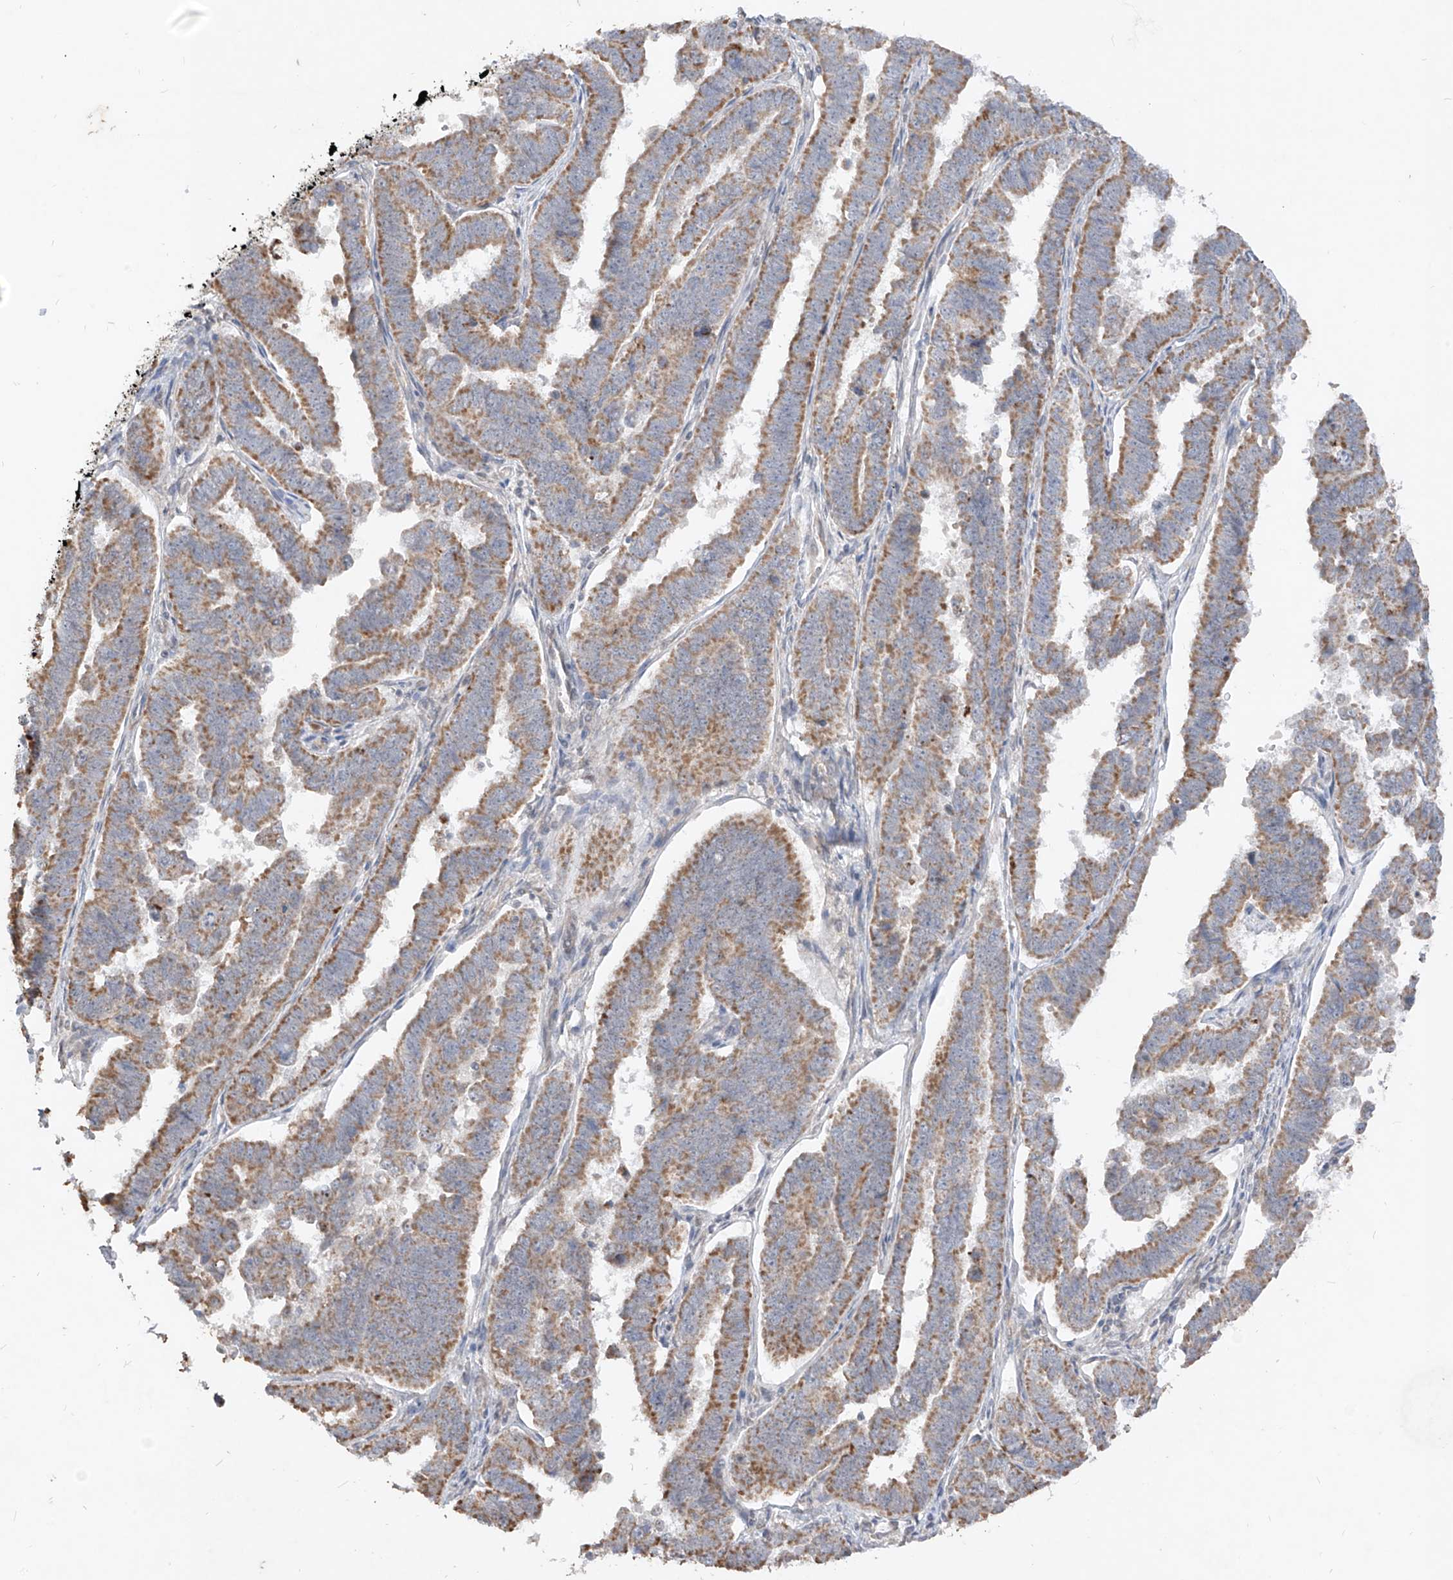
{"staining": {"intensity": "moderate", "quantity": ">75%", "location": "cytoplasmic/membranous"}, "tissue": "endometrial cancer", "cell_type": "Tumor cells", "image_type": "cancer", "snomed": [{"axis": "morphology", "description": "Adenocarcinoma, NOS"}, {"axis": "topography", "description": "Endometrium"}], "caption": "This histopathology image demonstrates immunohistochemistry (IHC) staining of endometrial cancer, with medium moderate cytoplasmic/membranous positivity in about >75% of tumor cells.", "gene": "MTUS2", "patient": {"sex": "female", "age": 75}}